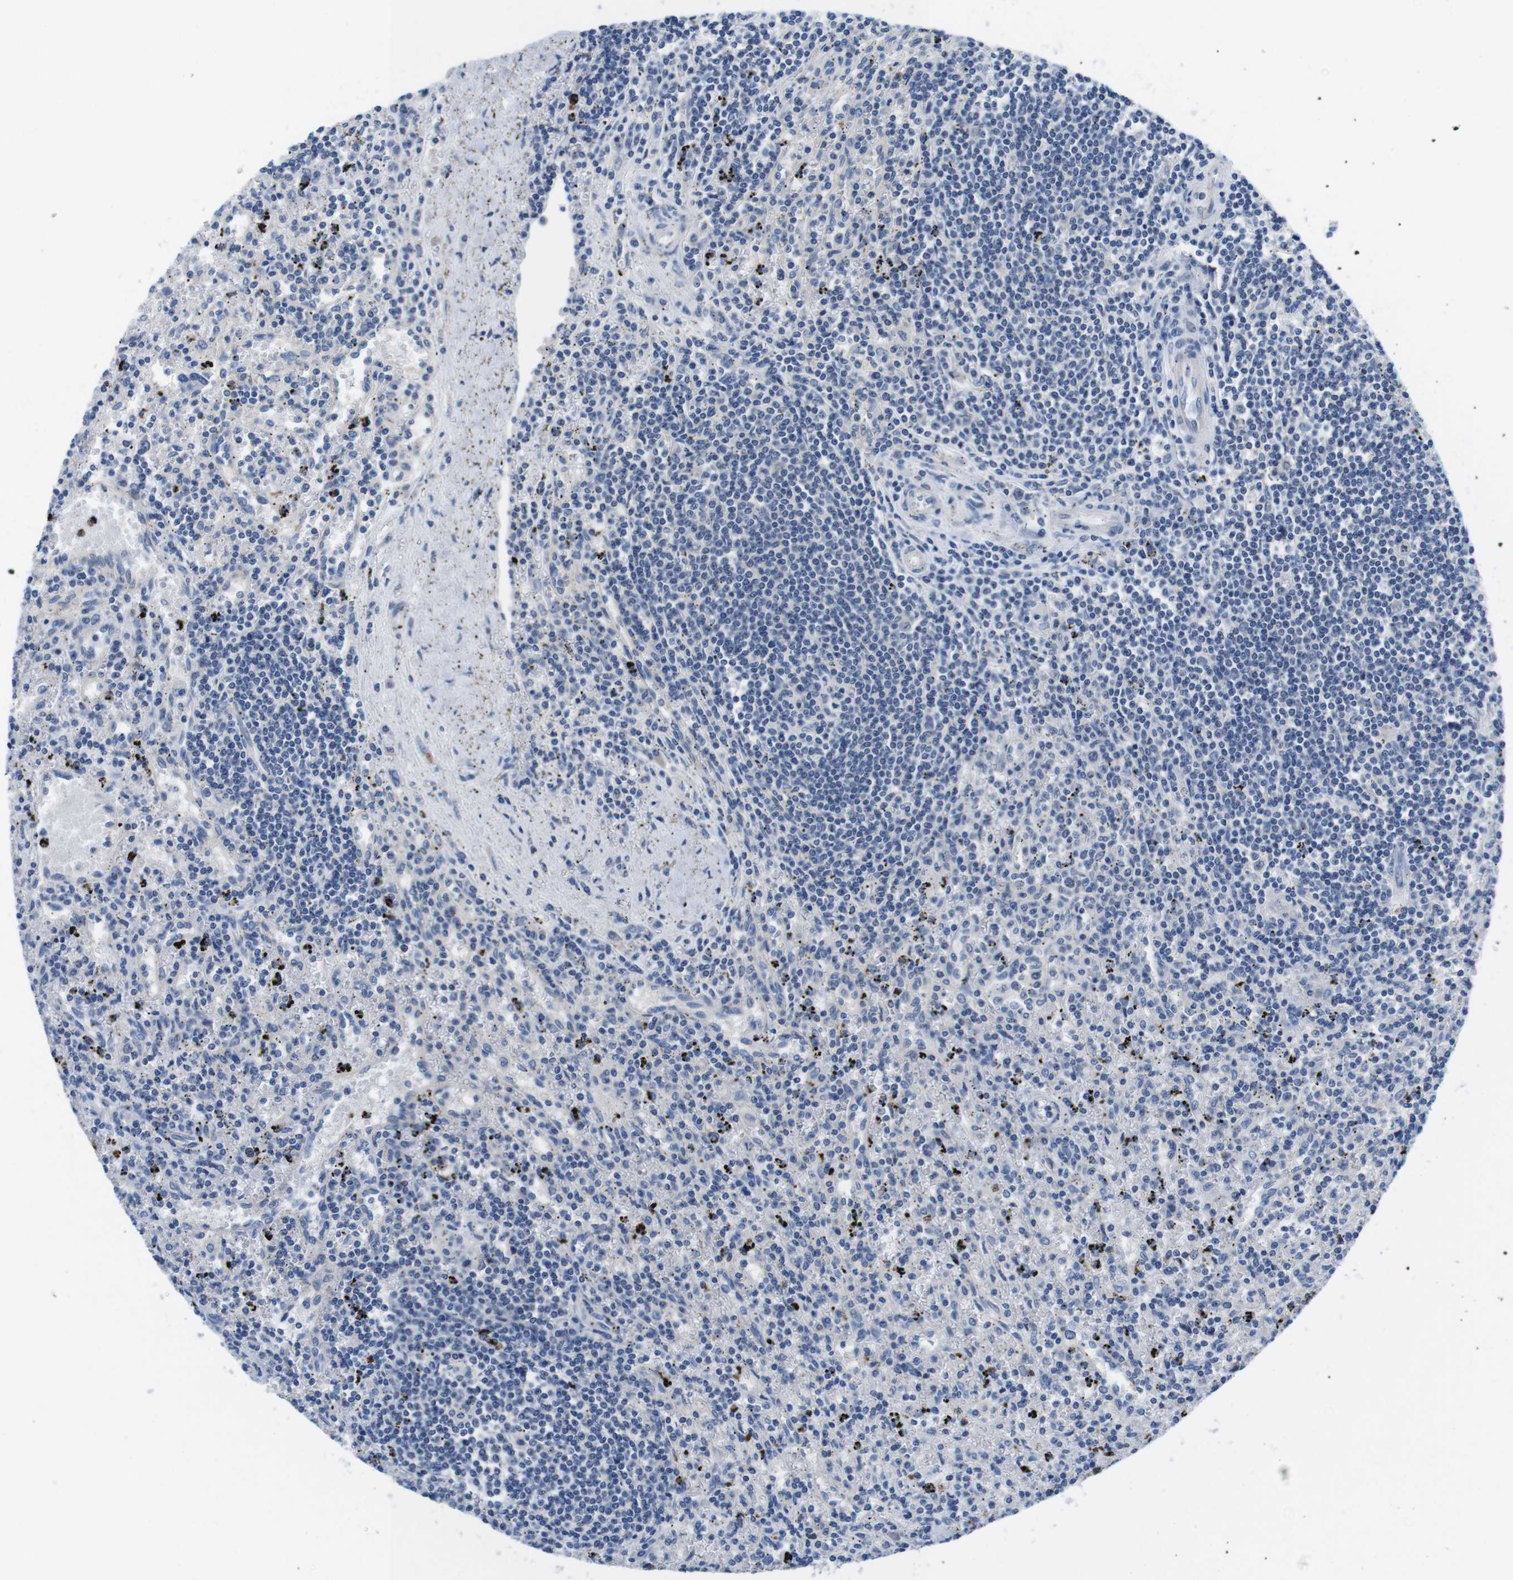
{"staining": {"intensity": "negative", "quantity": "none", "location": "none"}, "tissue": "lymphoma", "cell_type": "Tumor cells", "image_type": "cancer", "snomed": [{"axis": "morphology", "description": "Malignant lymphoma, non-Hodgkin's type, Low grade"}, {"axis": "topography", "description": "Spleen"}], "caption": "A high-resolution micrograph shows immunohistochemistry (IHC) staining of malignant lymphoma, non-Hodgkin's type (low-grade), which shows no significant positivity in tumor cells. (IHC, brightfield microscopy, high magnification).", "gene": "SCRIB", "patient": {"sex": "male", "age": 76}}